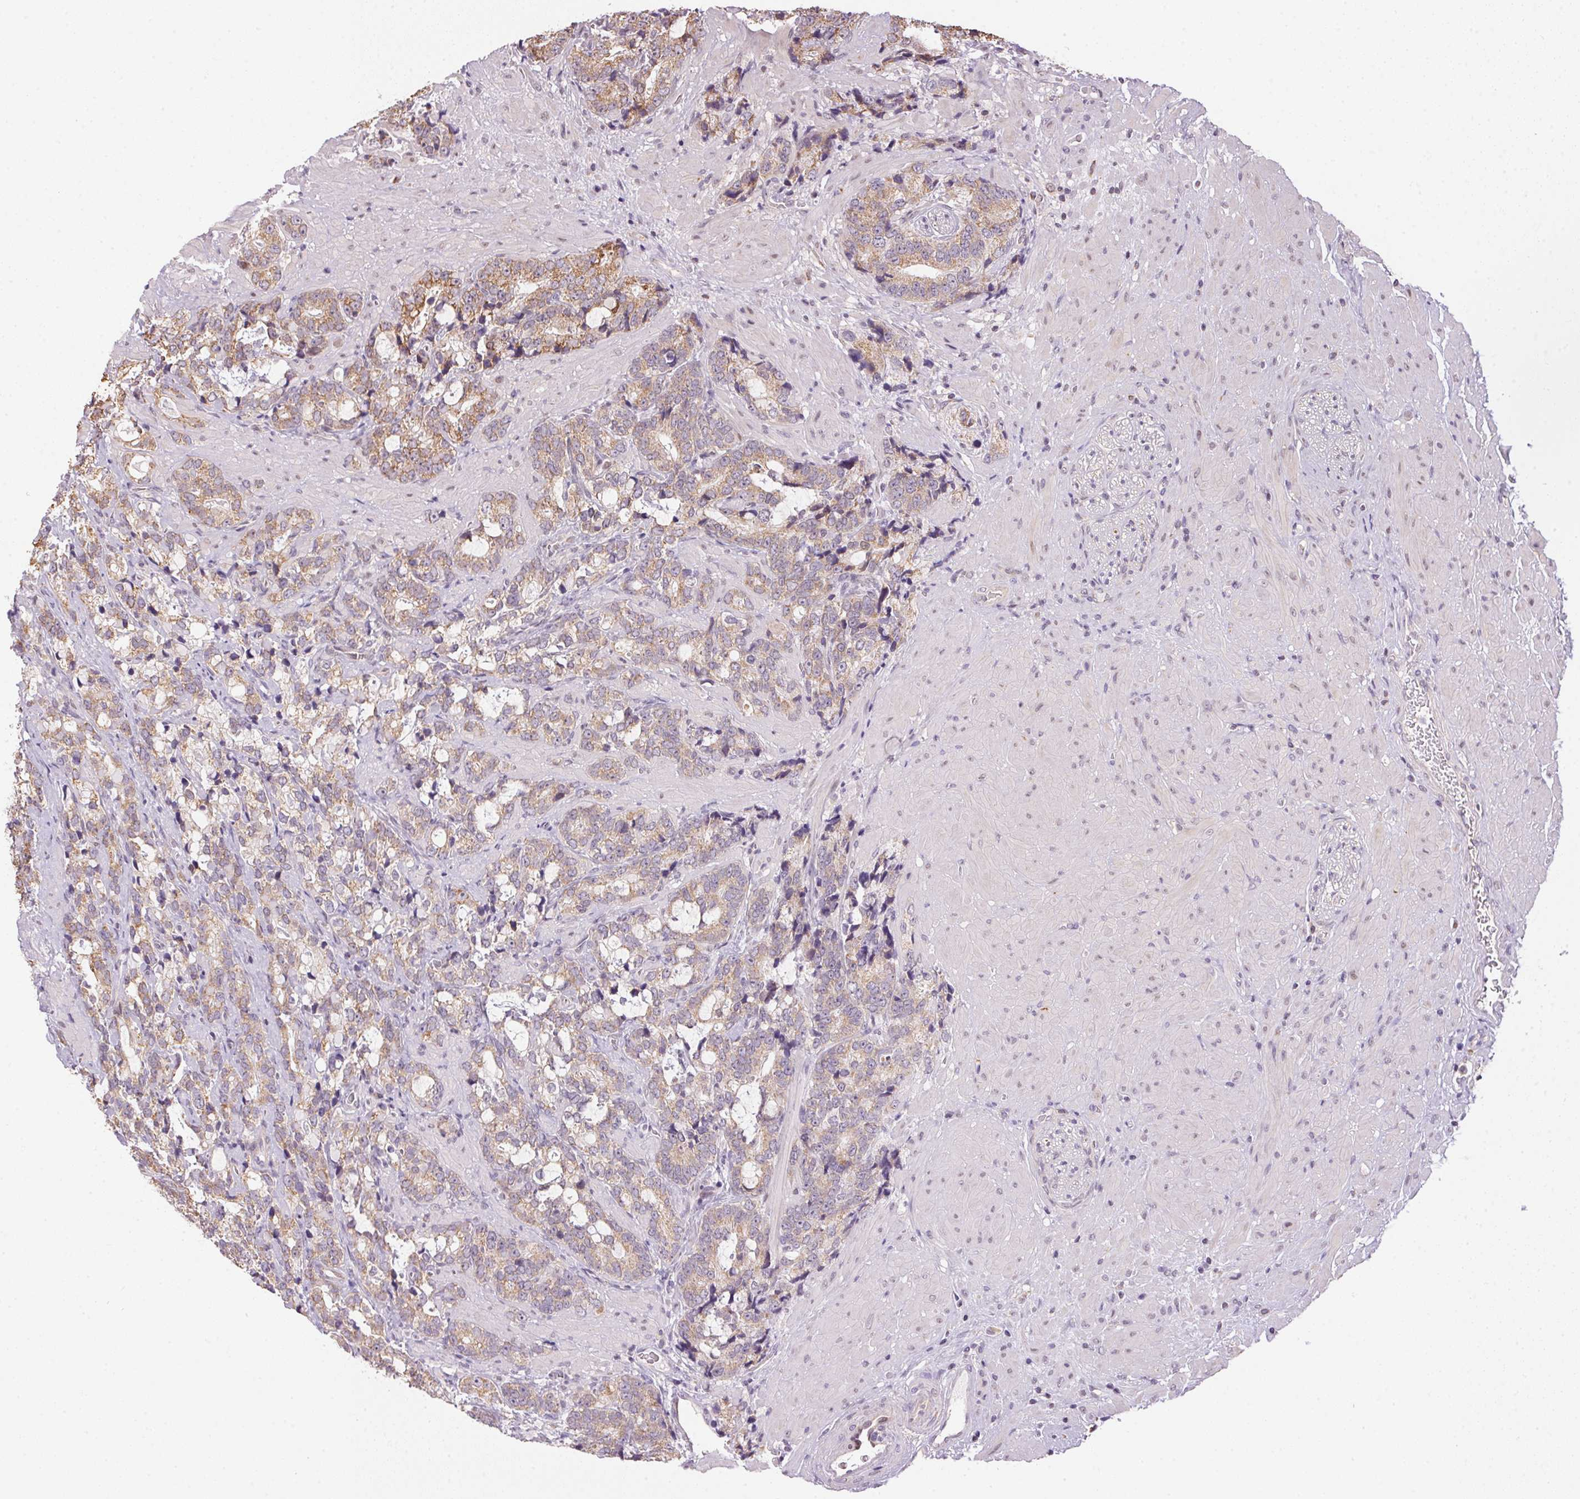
{"staining": {"intensity": "weak", "quantity": ">75%", "location": "cytoplasmic/membranous"}, "tissue": "prostate cancer", "cell_type": "Tumor cells", "image_type": "cancer", "snomed": [{"axis": "morphology", "description": "Adenocarcinoma, High grade"}, {"axis": "topography", "description": "Prostate"}], "caption": "Tumor cells show low levels of weak cytoplasmic/membranous expression in about >75% of cells in human prostate cancer (high-grade adenocarcinoma). (DAB IHC, brown staining for protein, blue staining for nuclei).", "gene": "SC5D", "patient": {"sex": "male", "age": 74}}